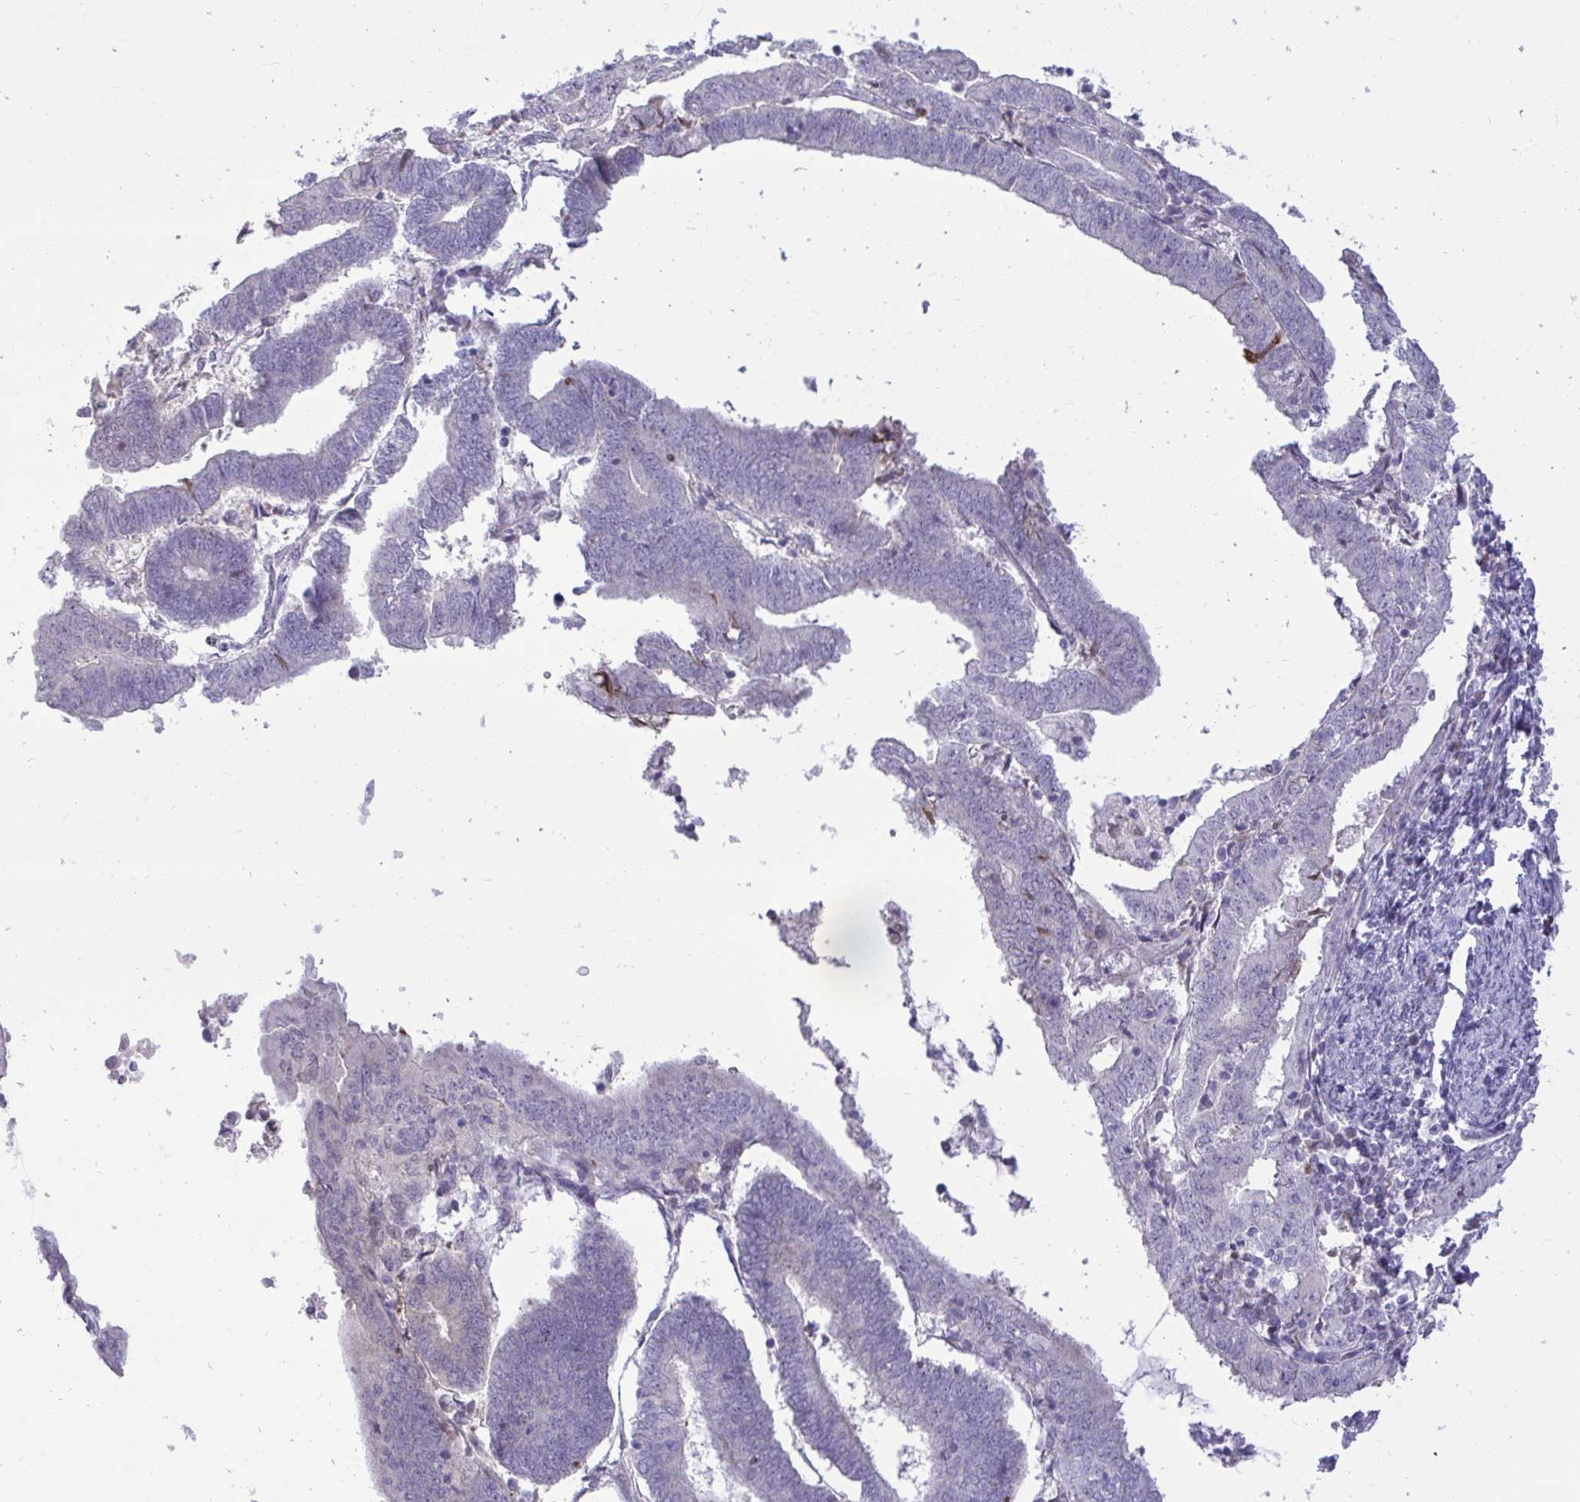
{"staining": {"intensity": "negative", "quantity": "none", "location": "none"}, "tissue": "endometrial cancer", "cell_type": "Tumor cells", "image_type": "cancer", "snomed": [{"axis": "morphology", "description": "Adenocarcinoma, NOS"}, {"axis": "topography", "description": "Endometrium"}], "caption": "This is a micrograph of immunohistochemistry staining of endometrial cancer, which shows no expression in tumor cells.", "gene": "EPOP", "patient": {"sex": "female", "age": 70}}